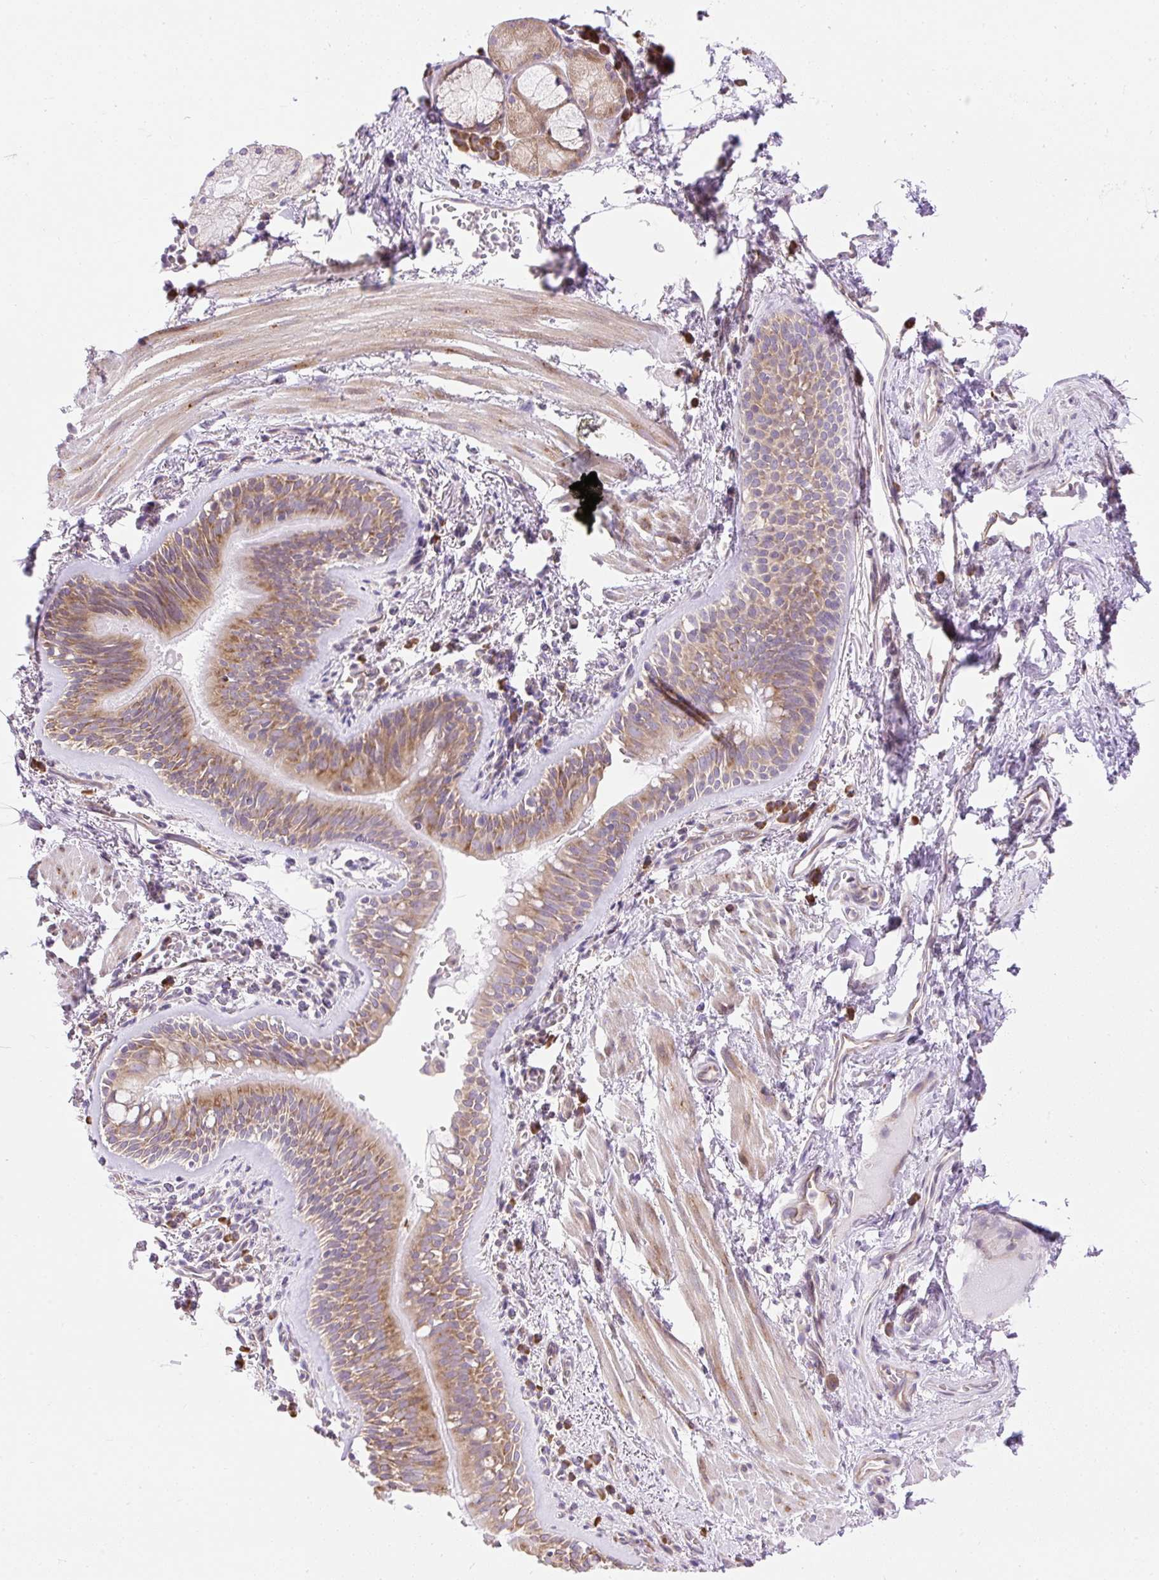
{"staining": {"intensity": "moderate", "quantity": ">75%", "location": "cytoplasmic/membranous"}, "tissue": "bronchus", "cell_type": "Respiratory epithelial cells", "image_type": "normal", "snomed": [{"axis": "morphology", "description": "Normal tissue, NOS"}, {"axis": "topography", "description": "Cartilage tissue"}, {"axis": "topography", "description": "Bronchus"}], "caption": "The immunohistochemical stain labels moderate cytoplasmic/membranous expression in respiratory epithelial cells of normal bronchus. The staining is performed using DAB brown chromogen to label protein expression. The nuclei are counter-stained blue using hematoxylin.", "gene": "GPR45", "patient": {"sex": "male", "age": 78}}